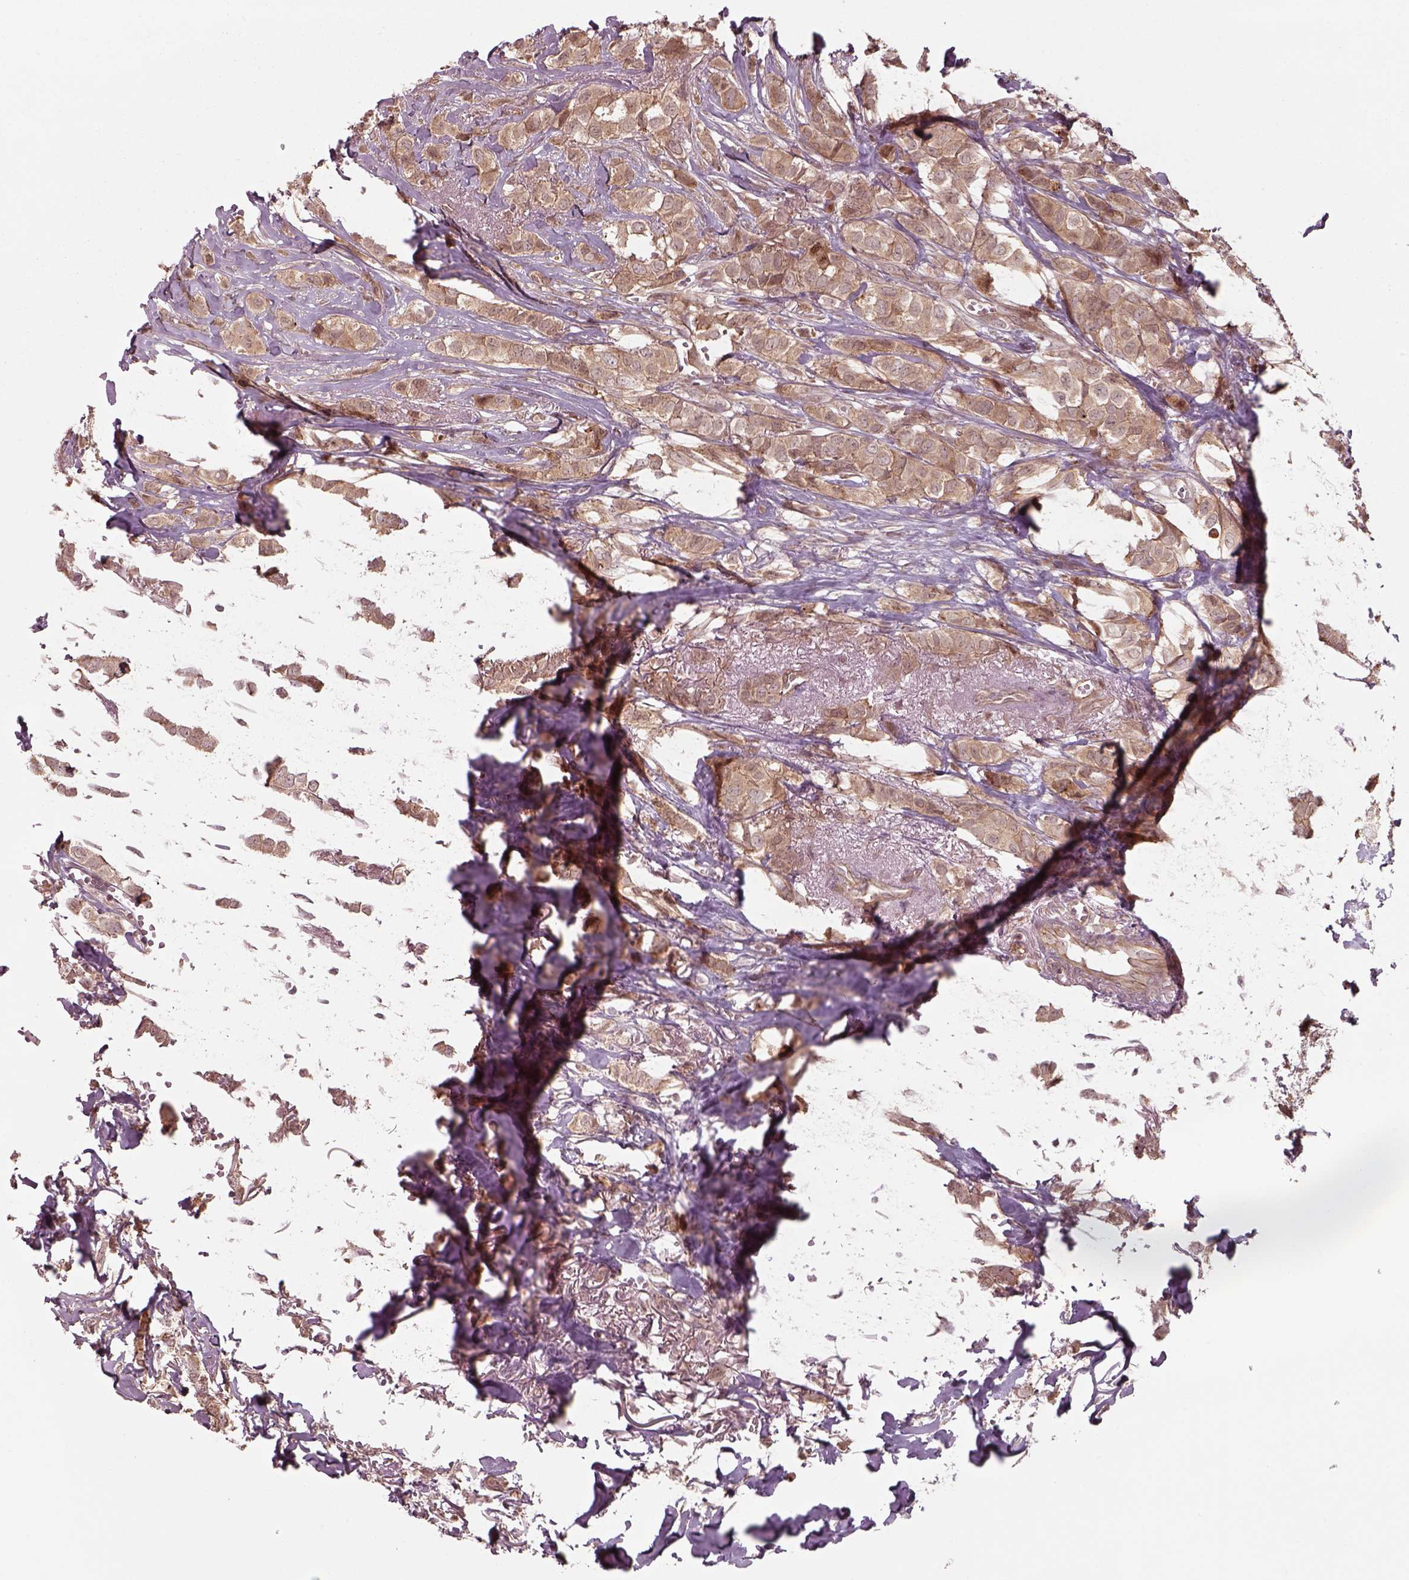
{"staining": {"intensity": "moderate", "quantity": ">75%", "location": "cytoplasmic/membranous"}, "tissue": "breast cancer", "cell_type": "Tumor cells", "image_type": "cancer", "snomed": [{"axis": "morphology", "description": "Duct carcinoma"}, {"axis": "topography", "description": "Breast"}], "caption": "Tumor cells show moderate cytoplasmic/membranous expression in approximately >75% of cells in breast invasive ductal carcinoma.", "gene": "CHMP3", "patient": {"sex": "female", "age": 85}}